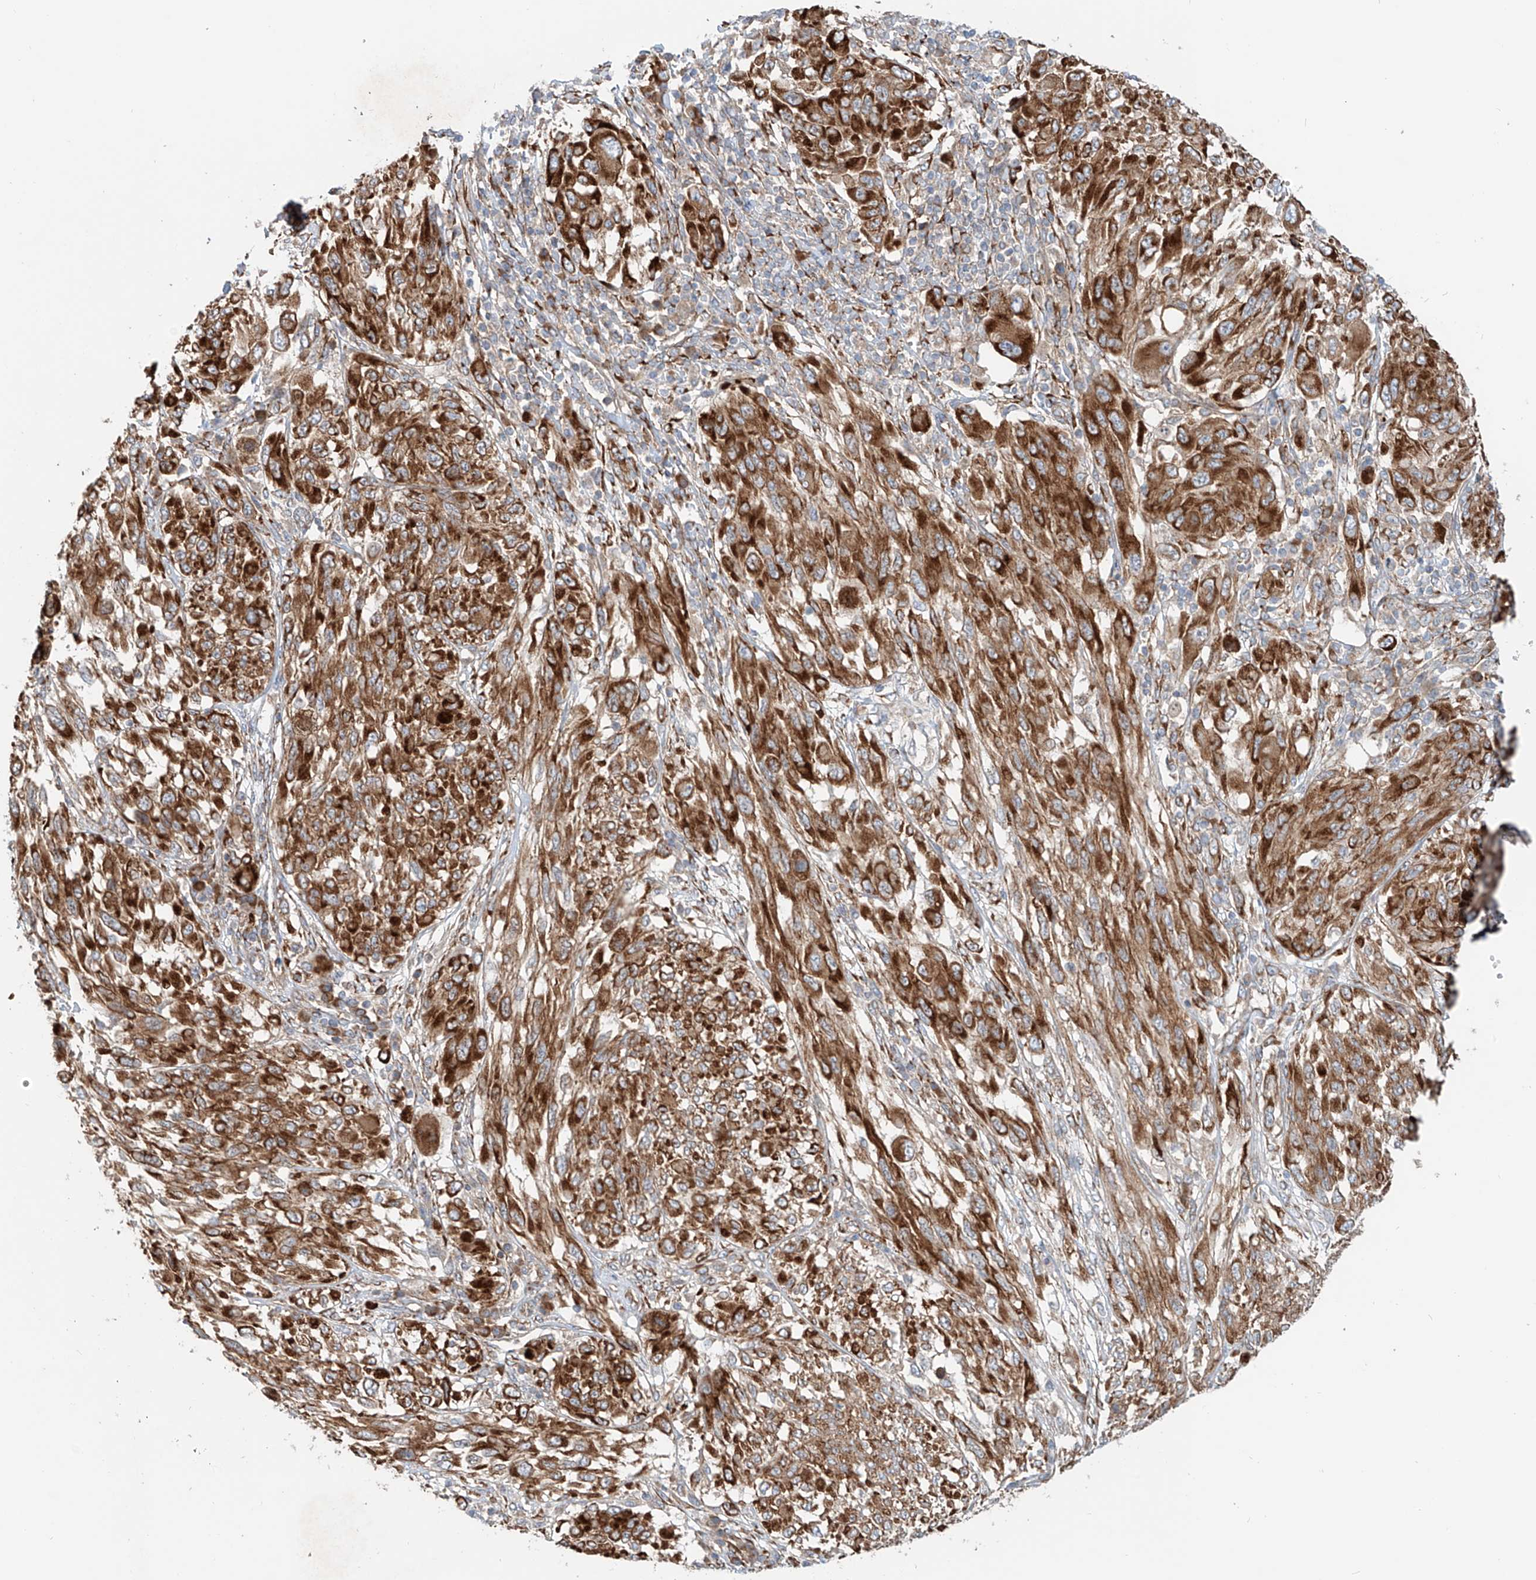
{"staining": {"intensity": "strong", "quantity": ">75%", "location": "cytoplasmic/membranous"}, "tissue": "melanoma", "cell_type": "Tumor cells", "image_type": "cancer", "snomed": [{"axis": "morphology", "description": "Malignant melanoma, NOS"}, {"axis": "topography", "description": "Skin"}], "caption": "Brown immunohistochemical staining in melanoma exhibits strong cytoplasmic/membranous positivity in approximately >75% of tumor cells.", "gene": "SNAP29", "patient": {"sex": "female", "age": 91}}